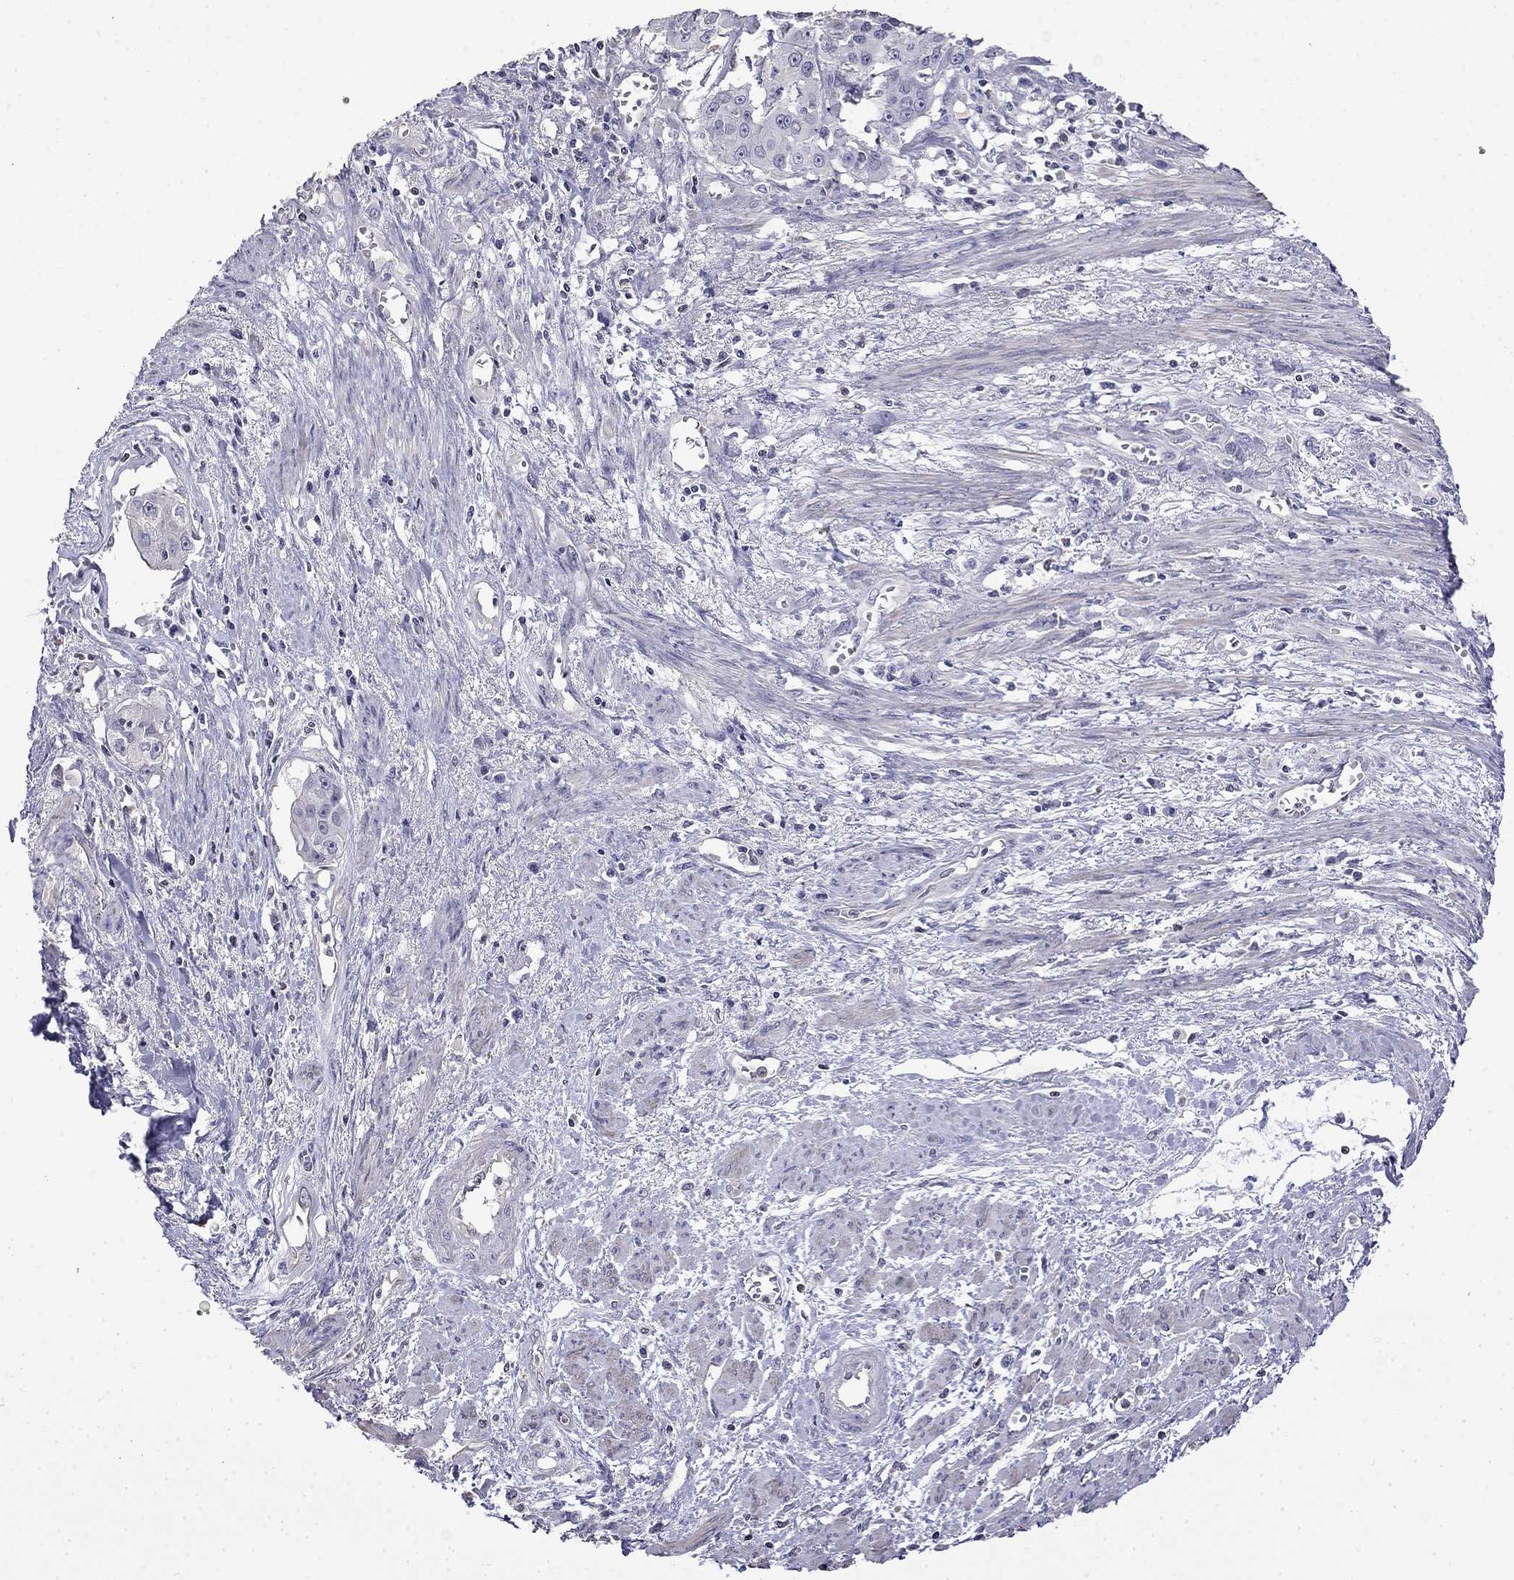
{"staining": {"intensity": "negative", "quantity": "none", "location": "none"}, "tissue": "cervical cancer", "cell_type": "Tumor cells", "image_type": "cancer", "snomed": [{"axis": "morphology", "description": "Squamous cell carcinoma, NOS"}, {"axis": "topography", "description": "Cervix"}], "caption": "Tumor cells show no significant staining in cervical cancer.", "gene": "GUCA1B", "patient": {"sex": "female", "age": 58}}